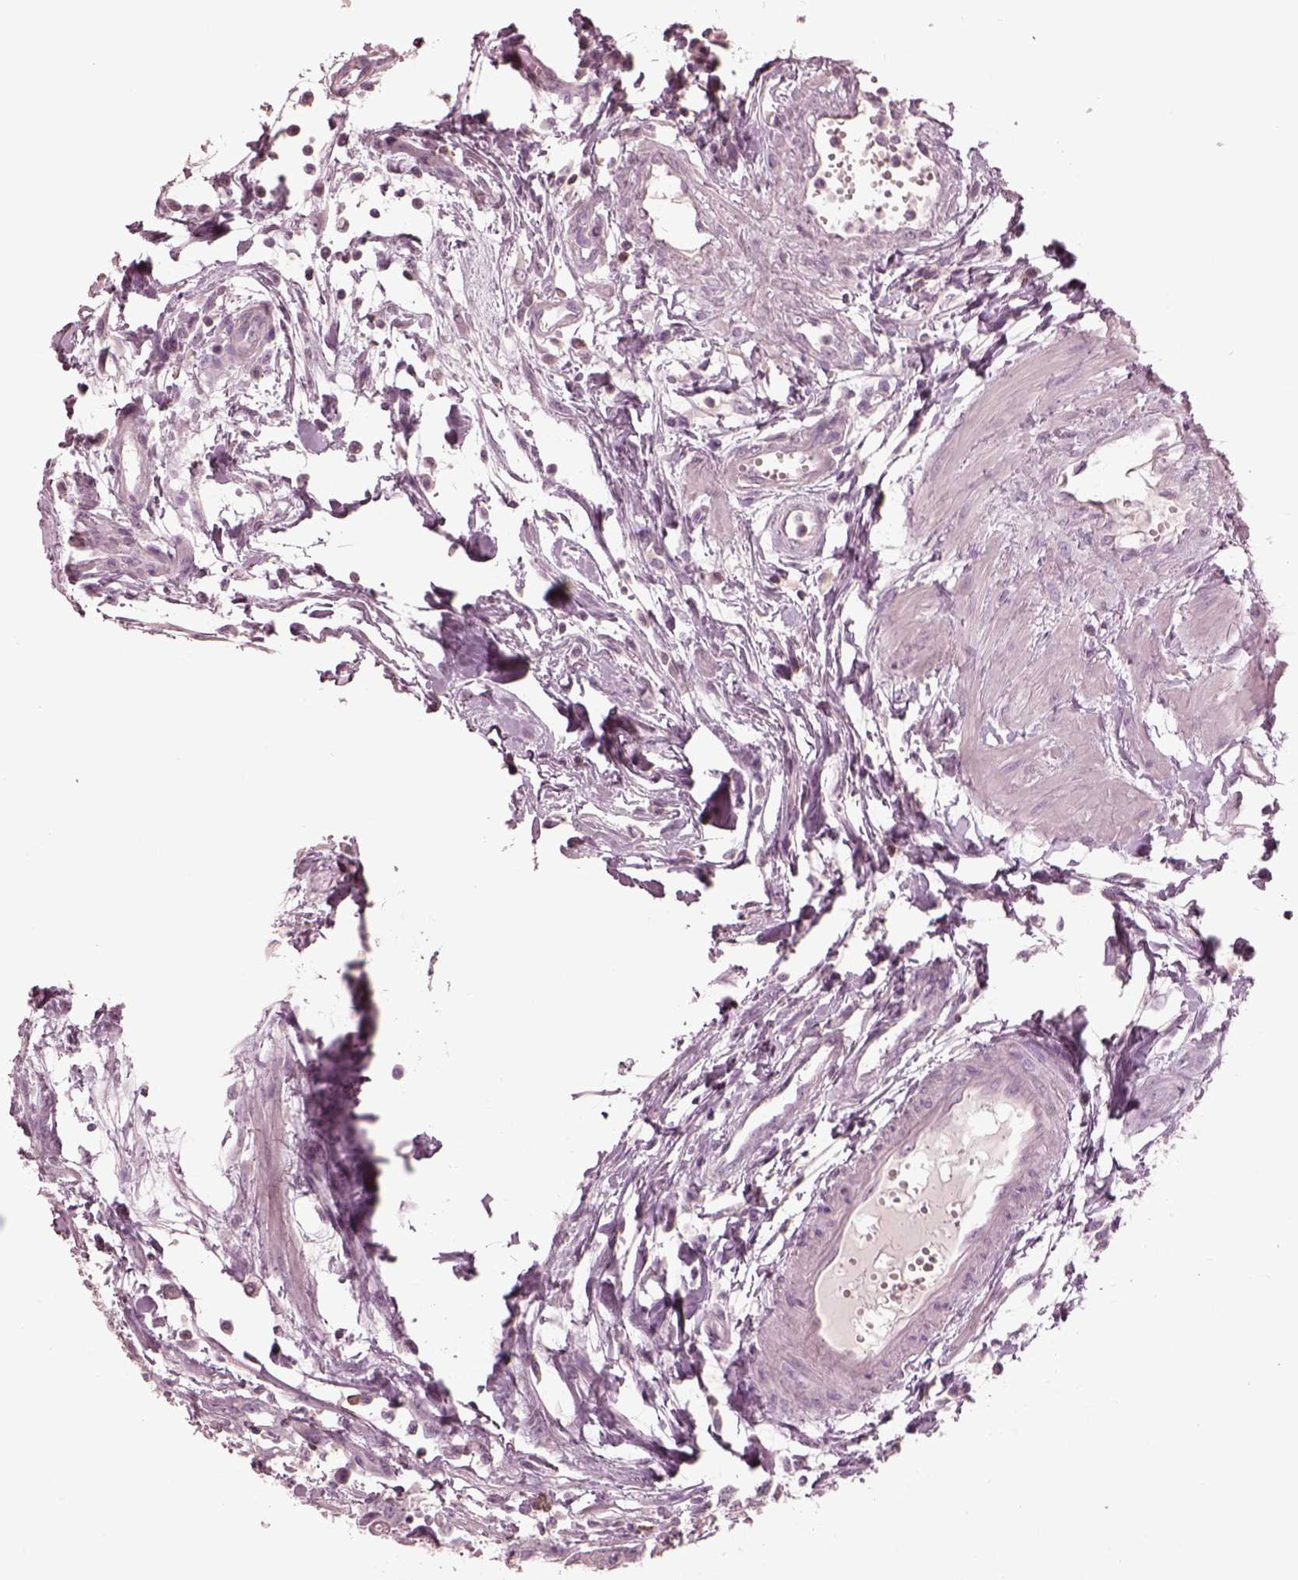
{"staining": {"intensity": "negative", "quantity": "none", "location": "none"}, "tissue": "testis cancer", "cell_type": "Tumor cells", "image_type": "cancer", "snomed": [{"axis": "morphology", "description": "Carcinoma, Embryonal, NOS"}, {"axis": "morphology", "description": "Teratoma, malignant, NOS"}, {"axis": "topography", "description": "Testis"}], "caption": "DAB (3,3'-diaminobenzidine) immunohistochemical staining of testis cancer (malignant teratoma) exhibits no significant expression in tumor cells.", "gene": "PDCD1", "patient": {"sex": "male", "age": 44}}